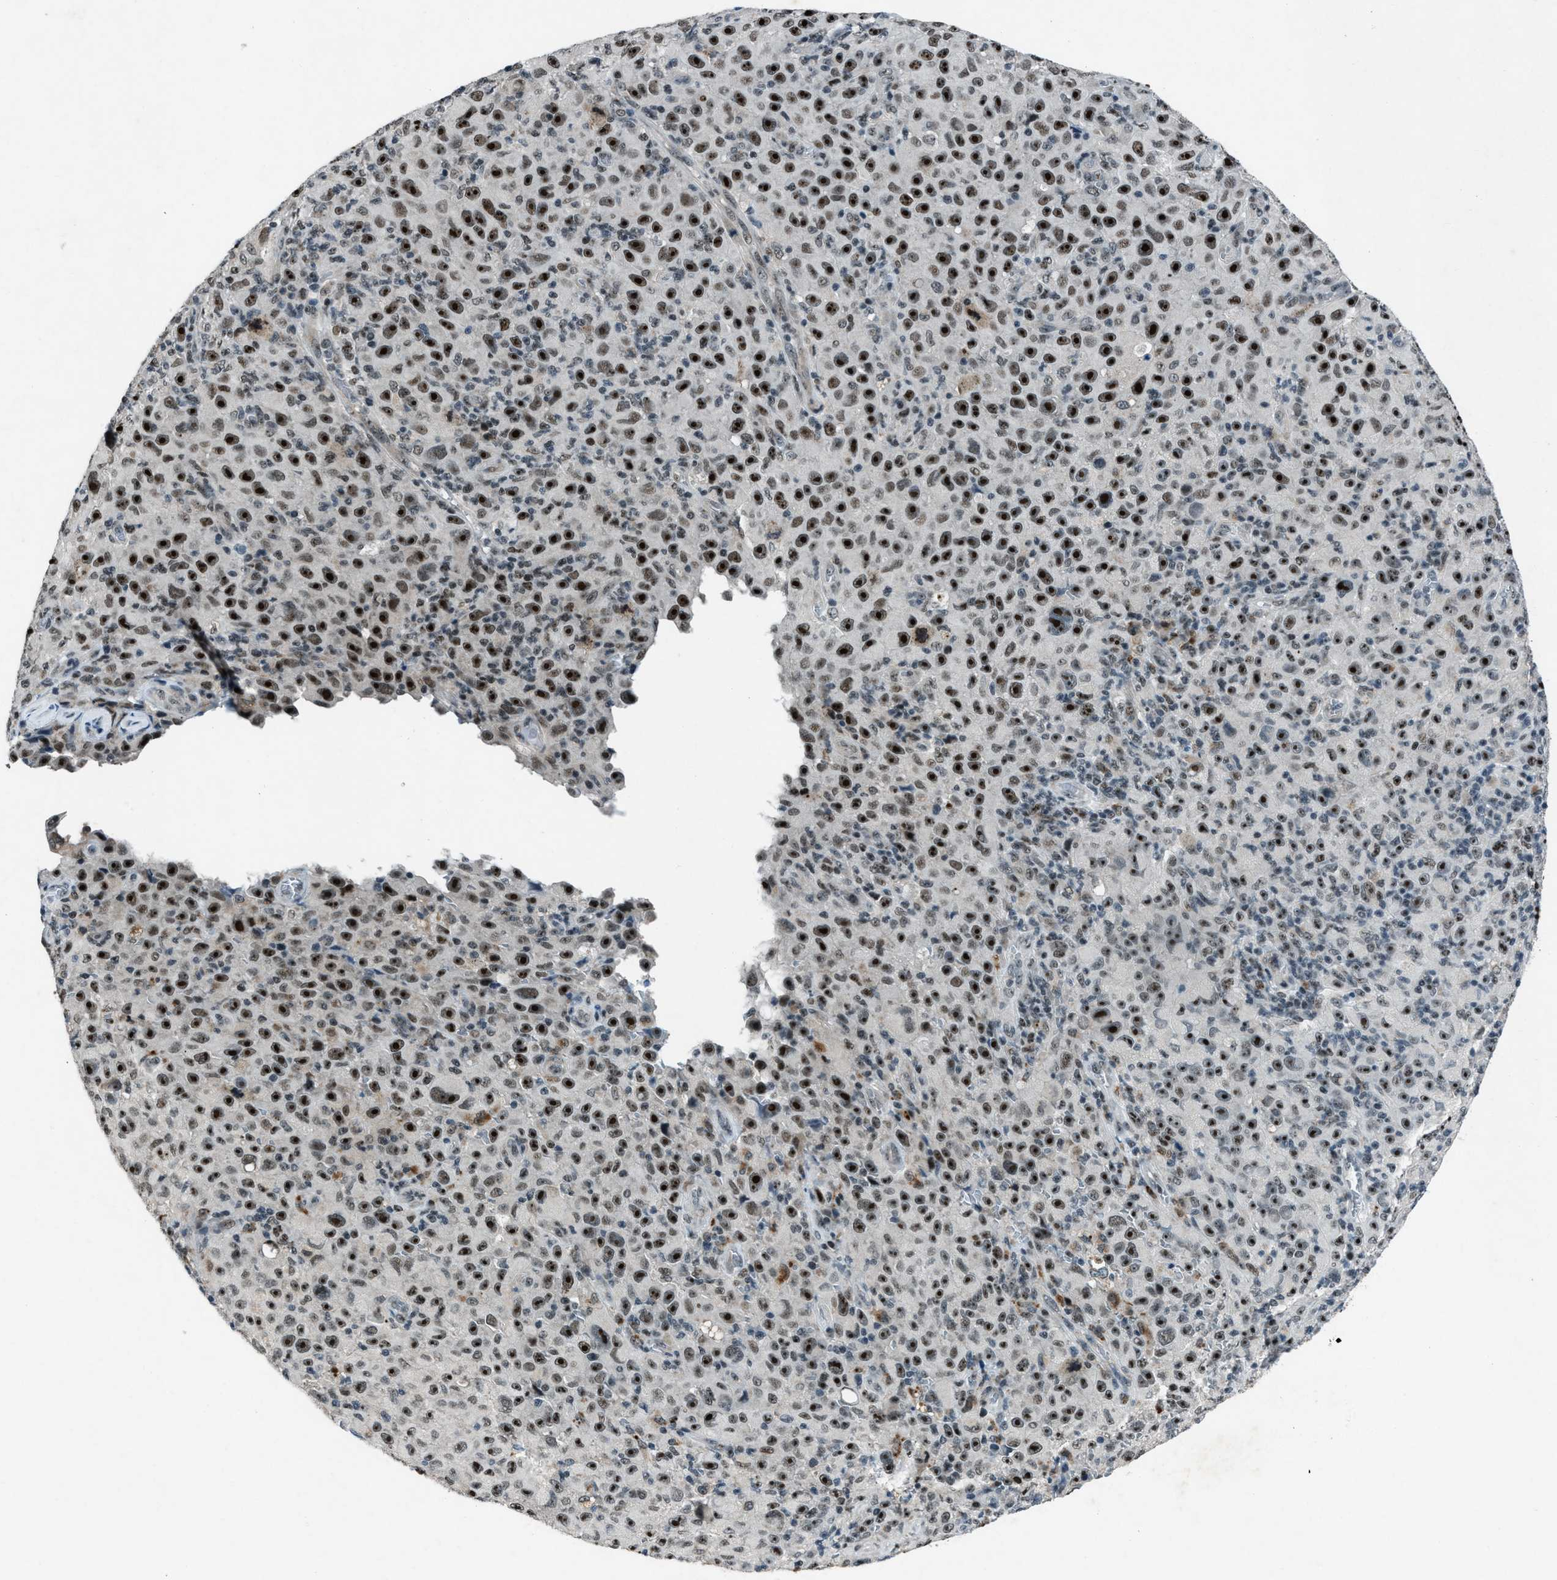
{"staining": {"intensity": "strong", "quantity": ">75%", "location": "nuclear"}, "tissue": "melanoma", "cell_type": "Tumor cells", "image_type": "cancer", "snomed": [{"axis": "morphology", "description": "Malignant melanoma, NOS"}, {"axis": "topography", "description": "Skin"}], "caption": "A high-resolution image shows immunohistochemistry (IHC) staining of malignant melanoma, which reveals strong nuclear staining in approximately >75% of tumor cells.", "gene": "ADCY1", "patient": {"sex": "female", "age": 82}}